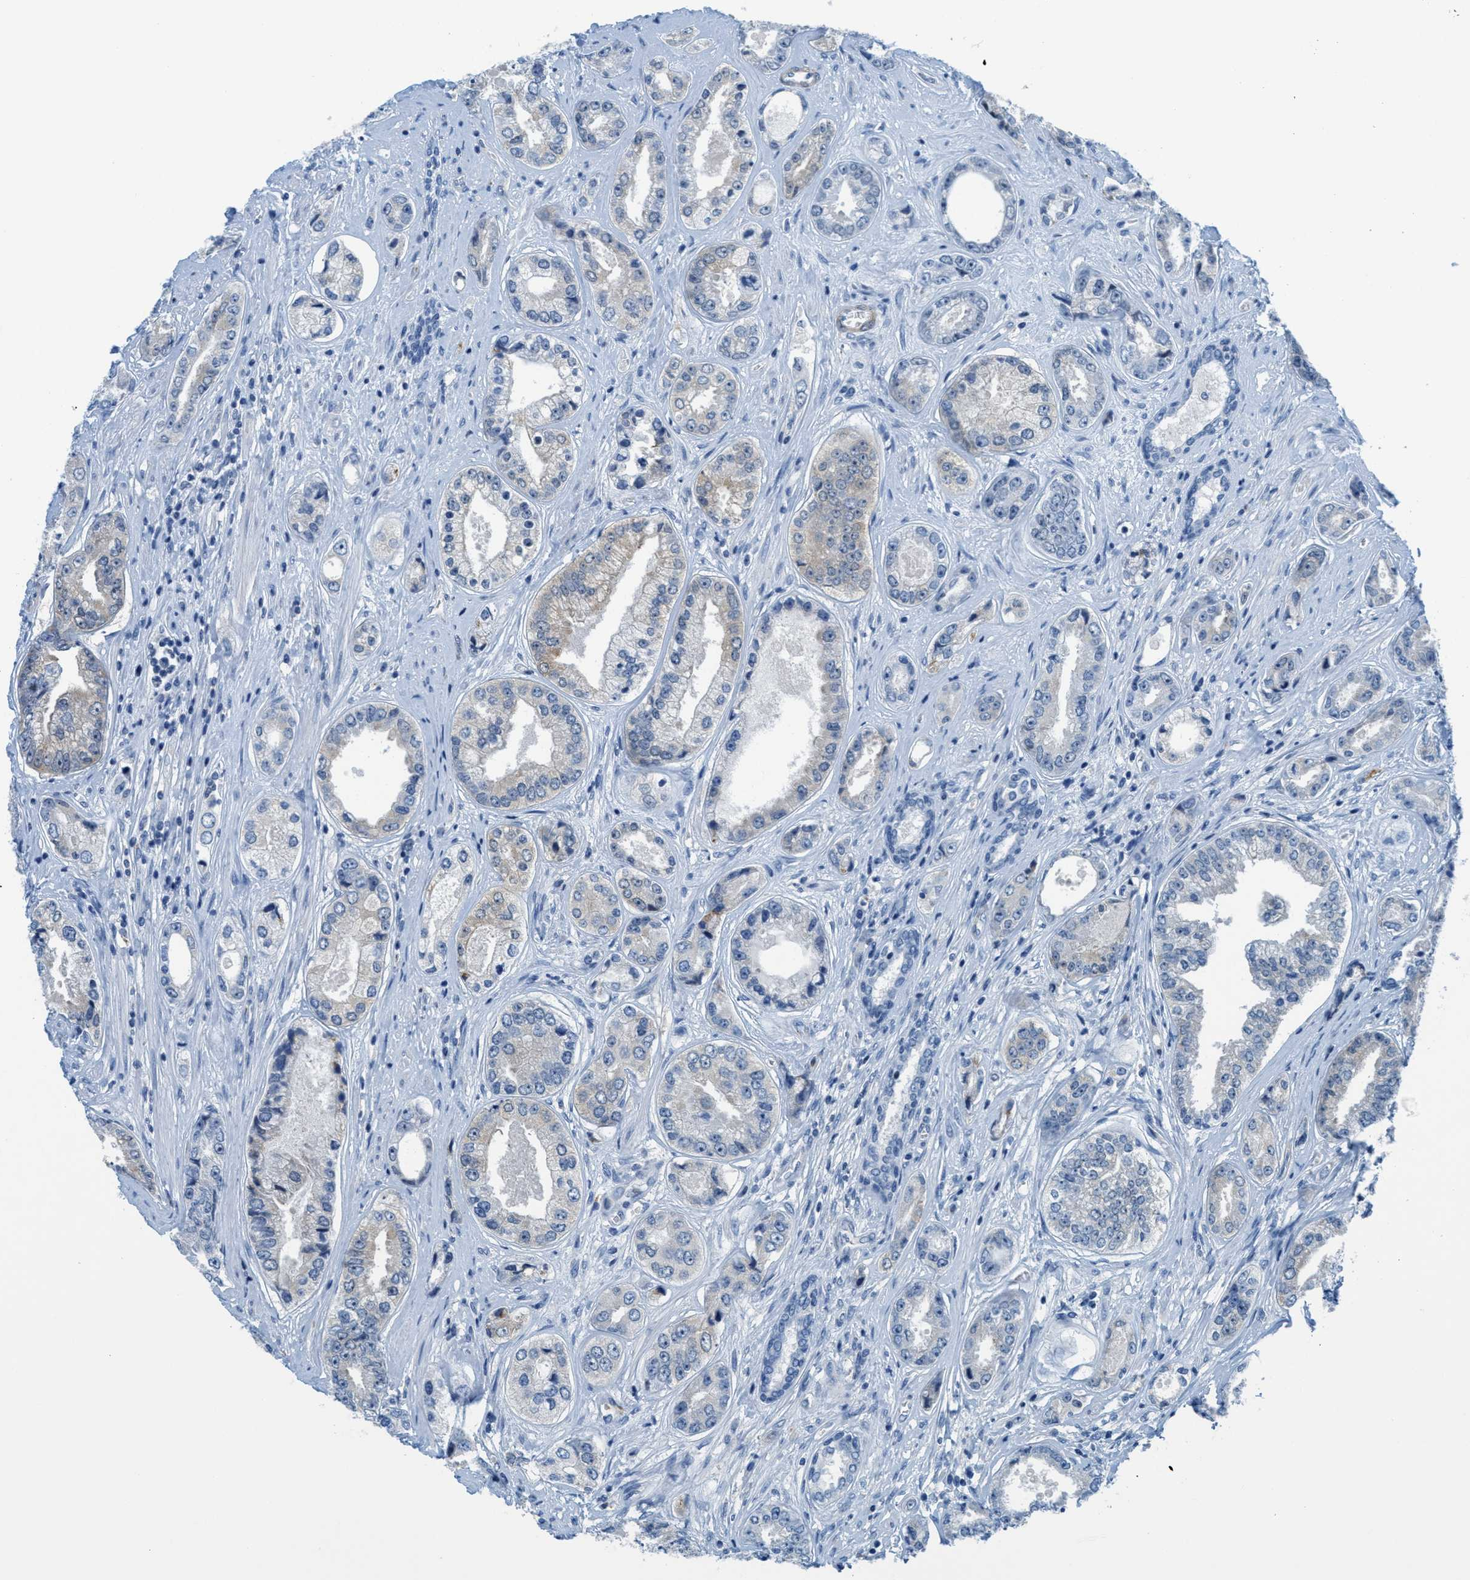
{"staining": {"intensity": "weak", "quantity": "<25%", "location": "cytoplasmic/membranous"}, "tissue": "prostate cancer", "cell_type": "Tumor cells", "image_type": "cancer", "snomed": [{"axis": "morphology", "description": "Adenocarcinoma, High grade"}, {"axis": "topography", "description": "Prostate"}], "caption": "Photomicrograph shows no significant protein positivity in tumor cells of prostate cancer.", "gene": "MAPRE2", "patient": {"sex": "male", "age": 61}}